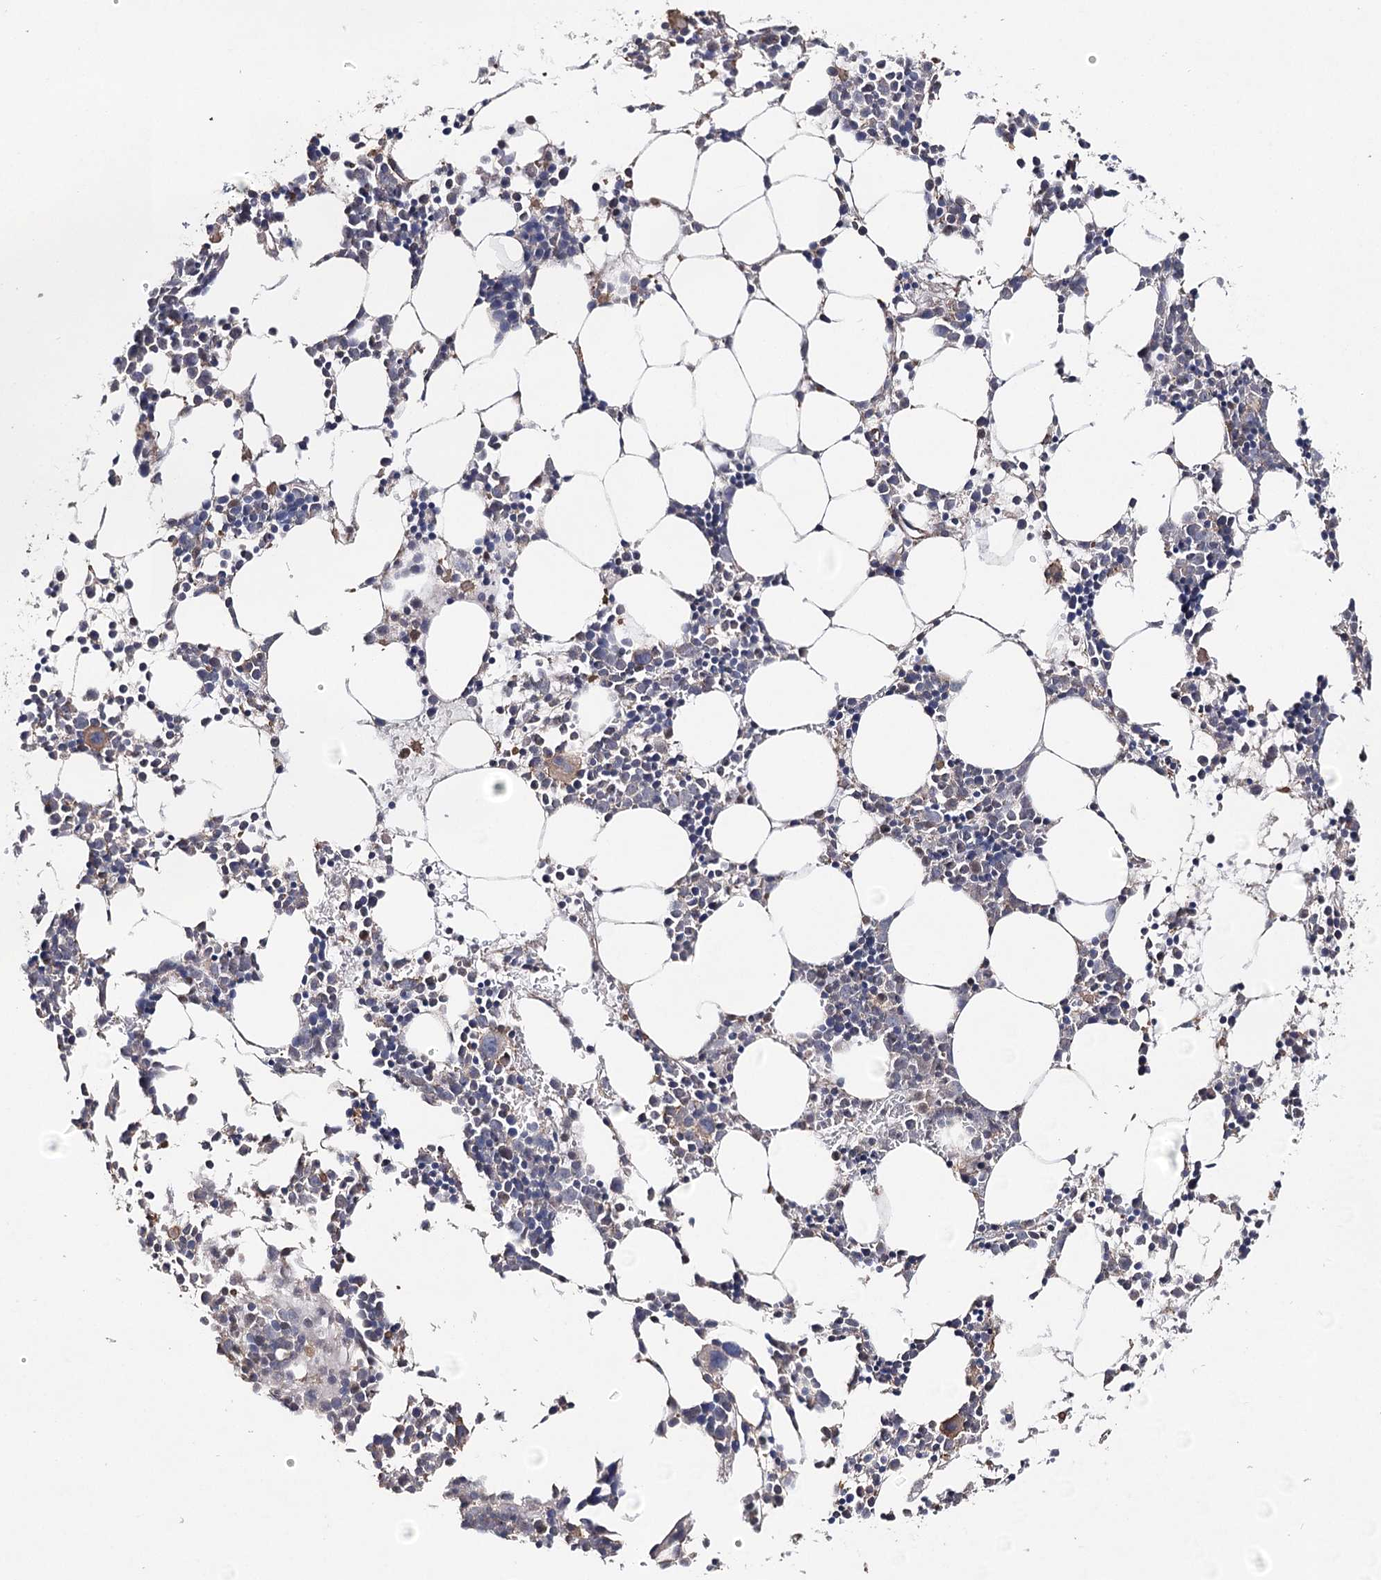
{"staining": {"intensity": "weak", "quantity": "<25%", "location": "cytoplasmic/membranous"}, "tissue": "bone marrow", "cell_type": "Hematopoietic cells", "image_type": "normal", "snomed": [{"axis": "morphology", "description": "Normal tissue, NOS"}, {"axis": "topography", "description": "Bone marrow"}], "caption": "Immunohistochemistry of benign human bone marrow reveals no positivity in hematopoietic cells.", "gene": "HSD11B2", "patient": {"sex": "female", "age": 89}}